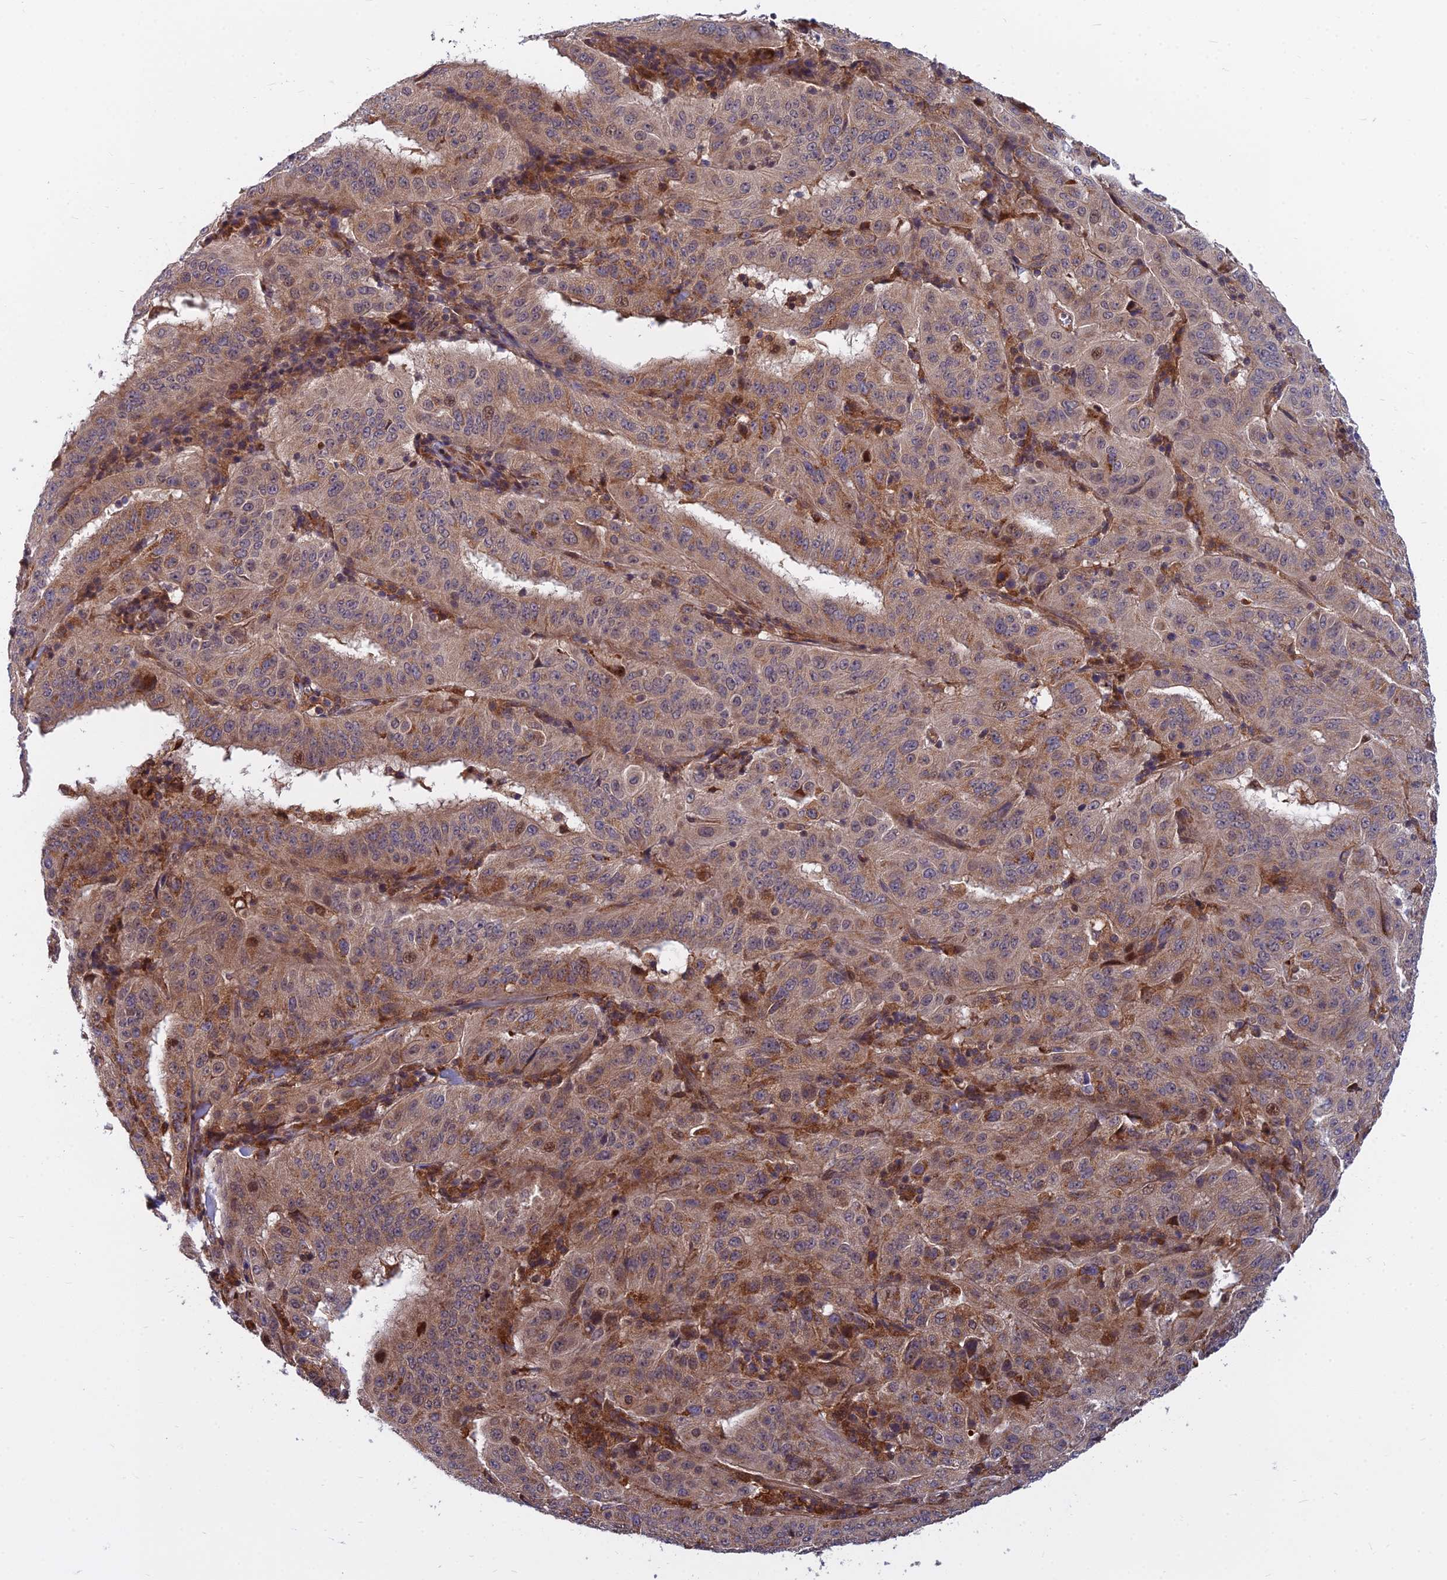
{"staining": {"intensity": "moderate", "quantity": ">75%", "location": "cytoplasmic/membranous,nuclear"}, "tissue": "pancreatic cancer", "cell_type": "Tumor cells", "image_type": "cancer", "snomed": [{"axis": "morphology", "description": "Adenocarcinoma, NOS"}, {"axis": "topography", "description": "Pancreas"}], "caption": "Immunohistochemical staining of human adenocarcinoma (pancreatic) exhibits medium levels of moderate cytoplasmic/membranous and nuclear positivity in approximately >75% of tumor cells. The staining was performed using DAB, with brown indicating positive protein expression. Nuclei are stained blue with hematoxylin.", "gene": "COMMD2", "patient": {"sex": "male", "age": 63}}